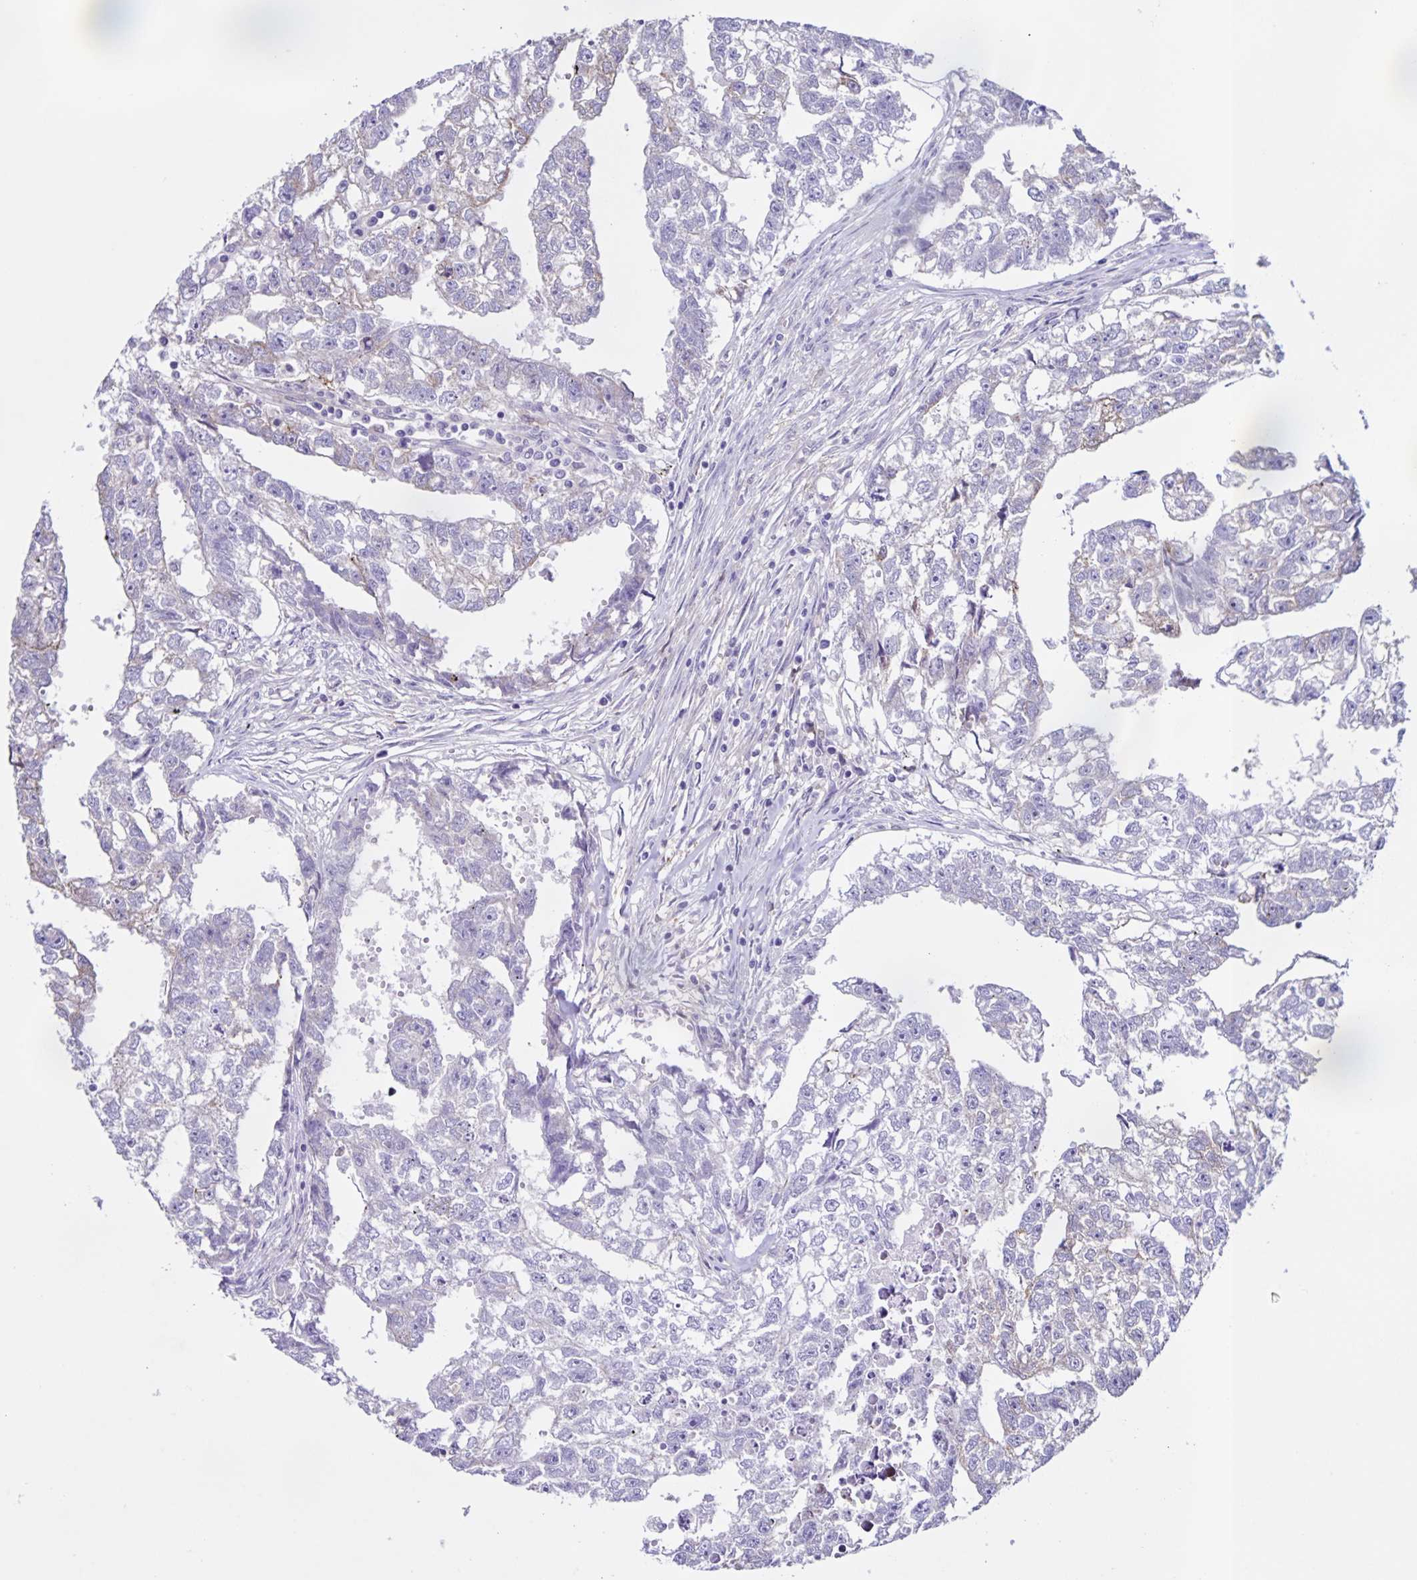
{"staining": {"intensity": "negative", "quantity": "none", "location": "none"}, "tissue": "testis cancer", "cell_type": "Tumor cells", "image_type": "cancer", "snomed": [{"axis": "morphology", "description": "Carcinoma, Embryonal, NOS"}, {"axis": "morphology", "description": "Teratoma, malignant, NOS"}, {"axis": "topography", "description": "Testis"}], "caption": "Immunohistochemical staining of teratoma (malignant) (testis) displays no significant expression in tumor cells.", "gene": "BOLL", "patient": {"sex": "male", "age": 44}}